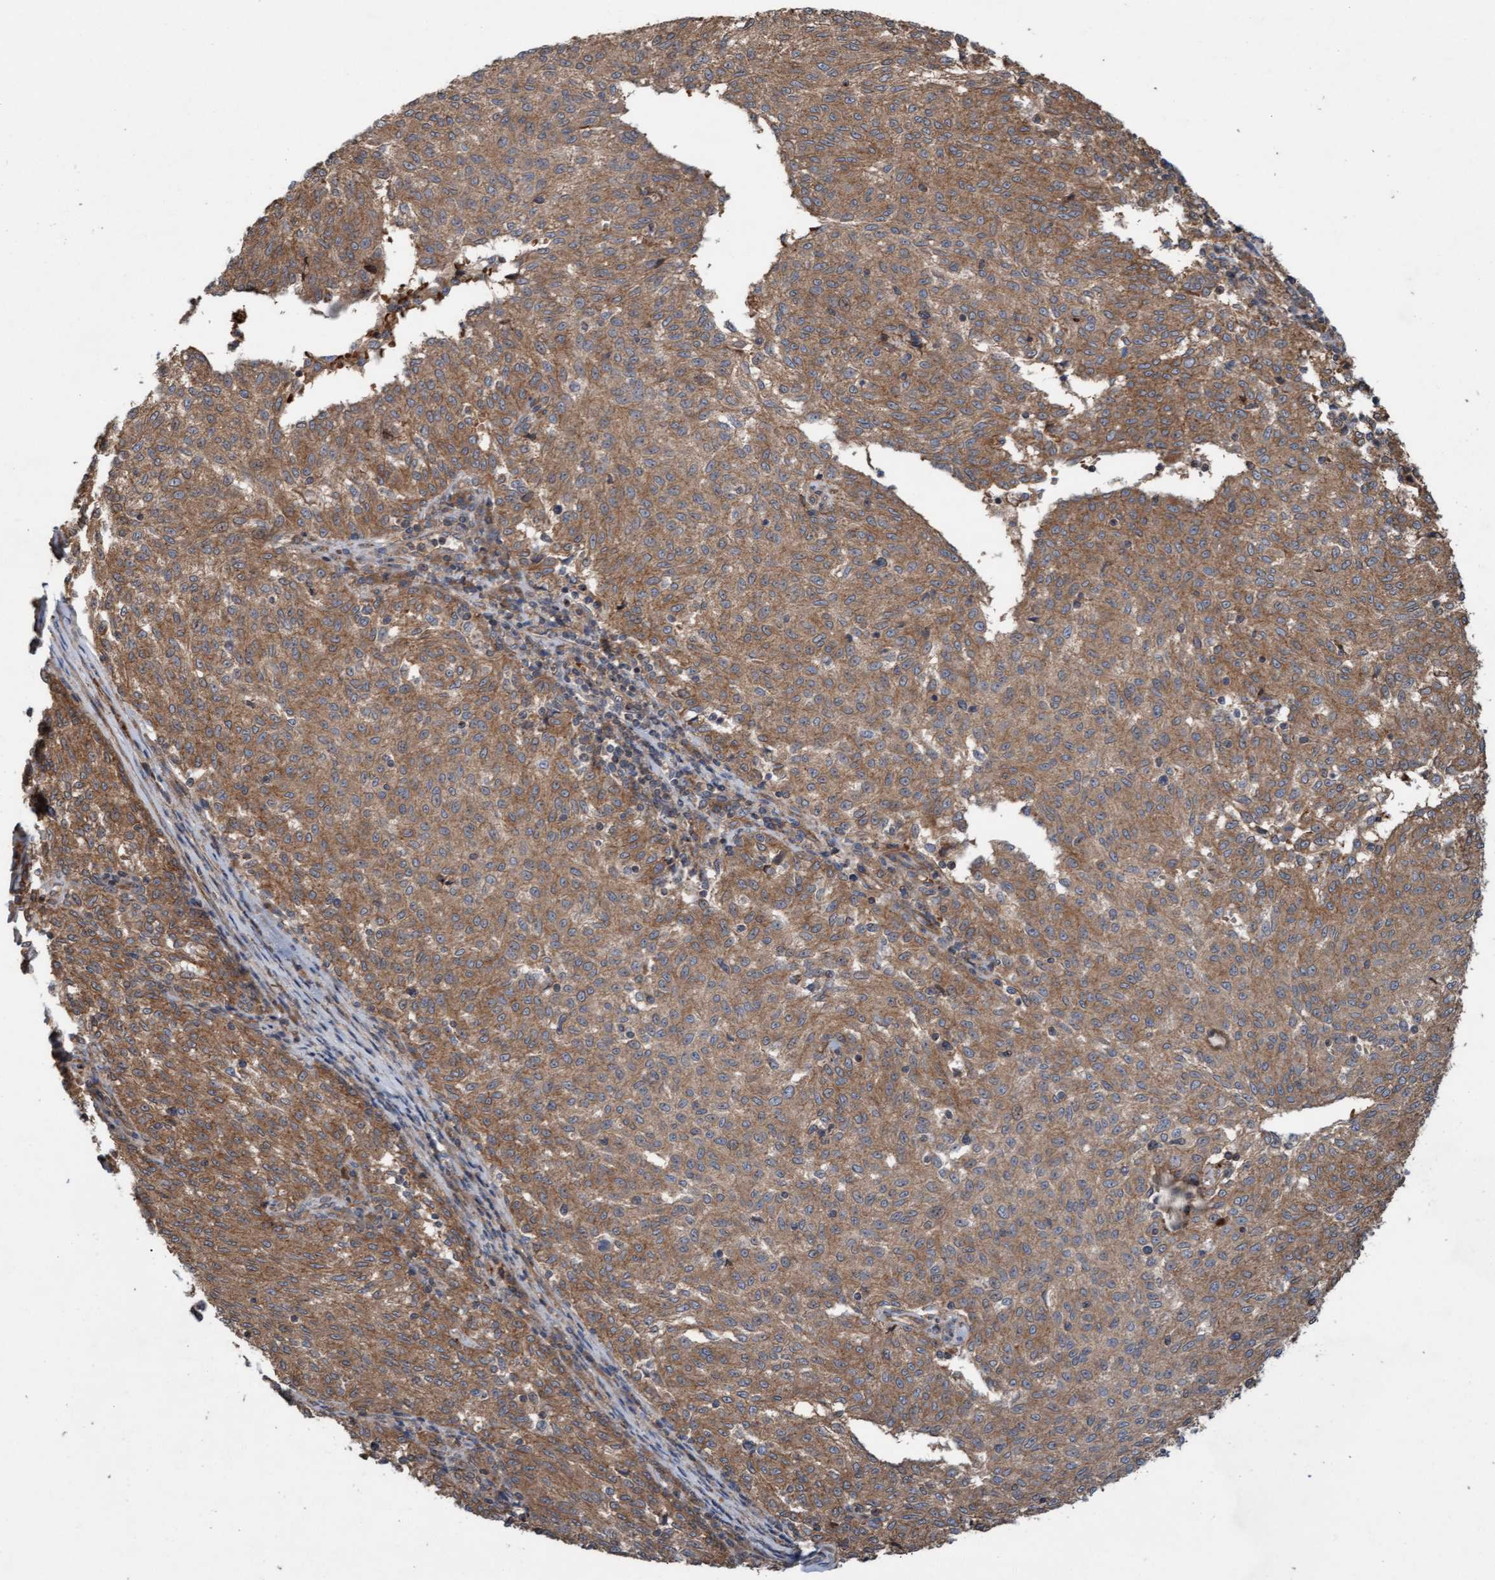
{"staining": {"intensity": "moderate", "quantity": ">75%", "location": "cytoplasmic/membranous"}, "tissue": "melanoma", "cell_type": "Tumor cells", "image_type": "cancer", "snomed": [{"axis": "morphology", "description": "Malignant melanoma, NOS"}, {"axis": "topography", "description": "Skin"}], "caption": "IHC image of human malignant melanoma stained for a protein (brown), which exhibits medium levels of moderate cytoplasmic/membranous staining in approximately >75% of tumor cells.", "gene": "ERAL1", "patient": {"sex": "female", "age": 72}}